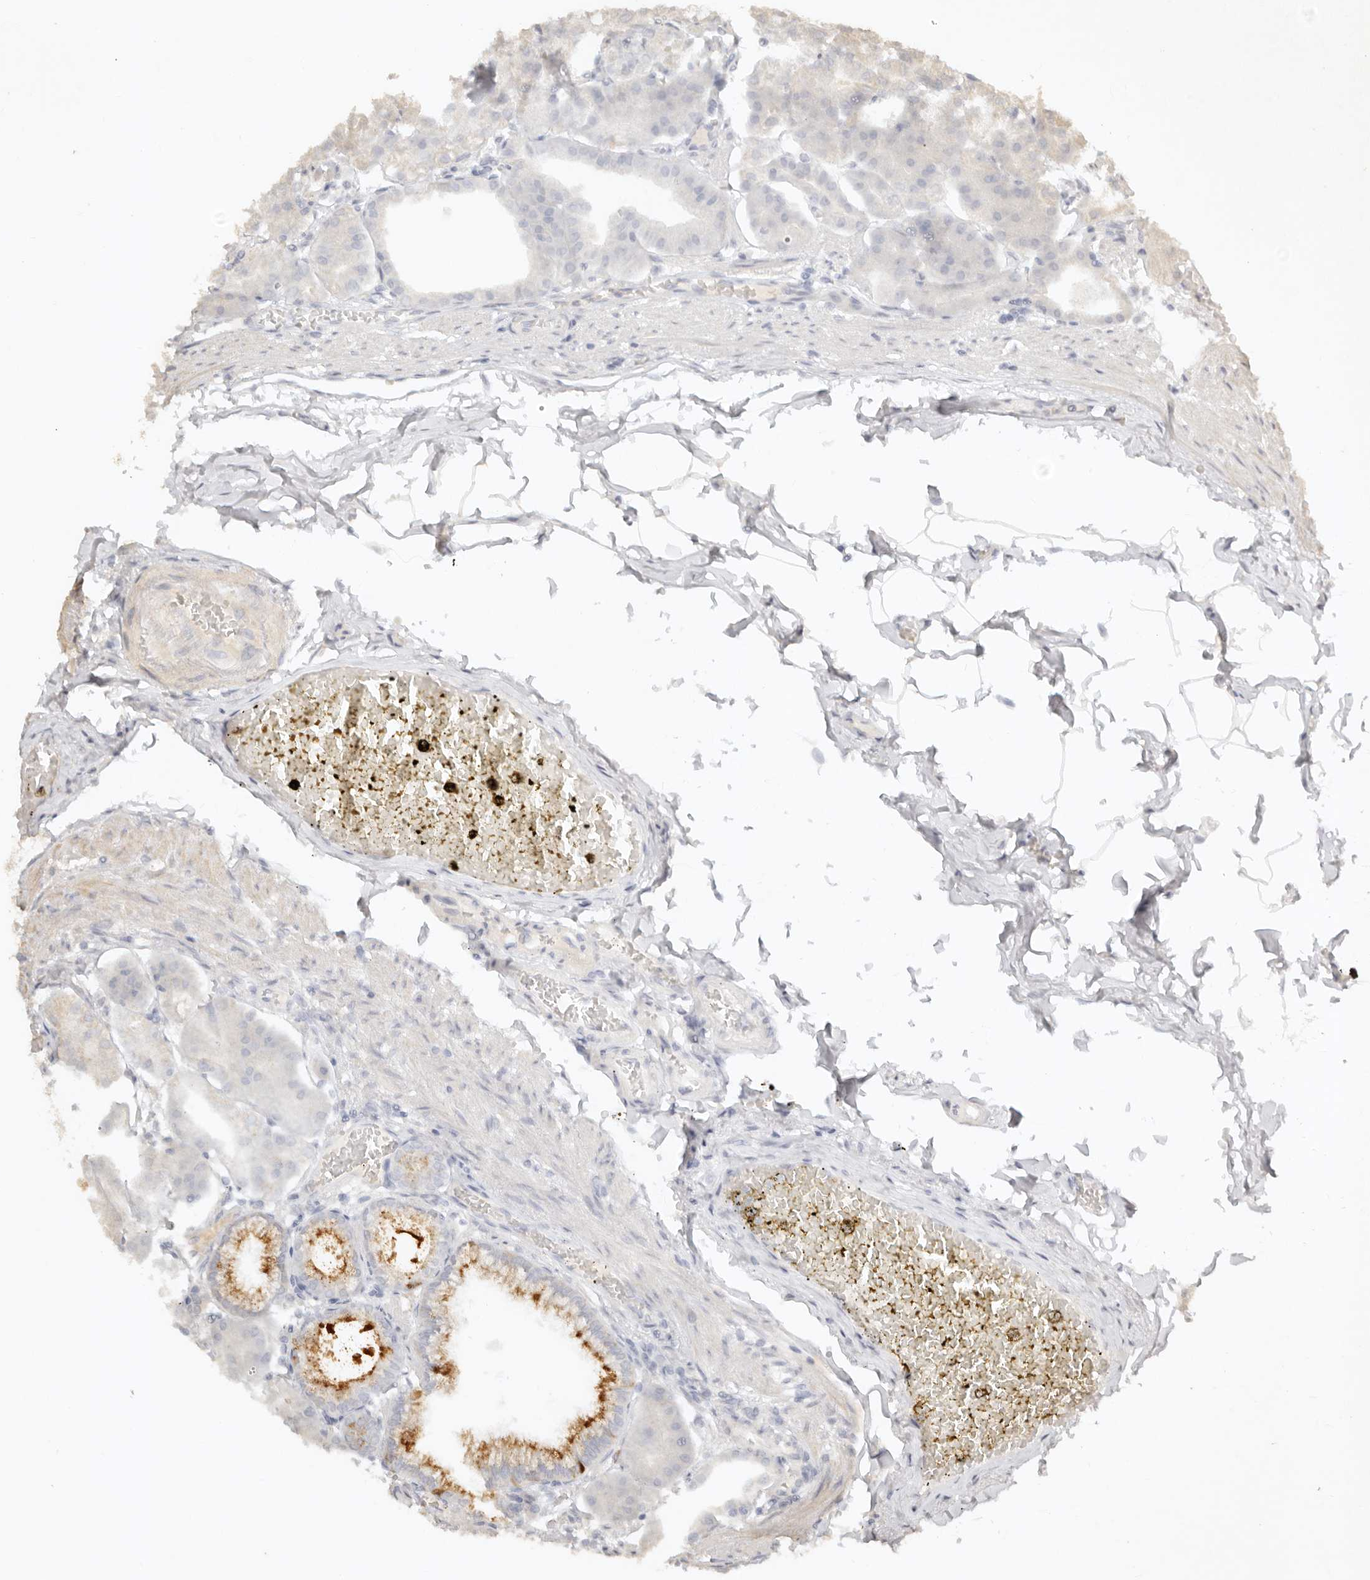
{"staining": {"intensity": "moderate", "quantity": "<25%", "location": "cytoplasmic/membranous,nuclear"}, "tissue": "stomach", "cell_type": "Glandular cells", "image_type": "normal", "snomed": [{"axis": "morphology", "description": "Normal tissue, NOS"}, {"axis": "topography", "description": "Stomach, lower"}], "caption": "Immunohistochemical staining of benign stomach exhibits moderate cytoplasmic/membranous,nuclear protein positivity in approximately <25% of glandular cells. (brown staining indicates protein expression, while blue staining denotes nuclei).", "gene": "KIF2B", "patient": {"sex": "male", "age": 71}}